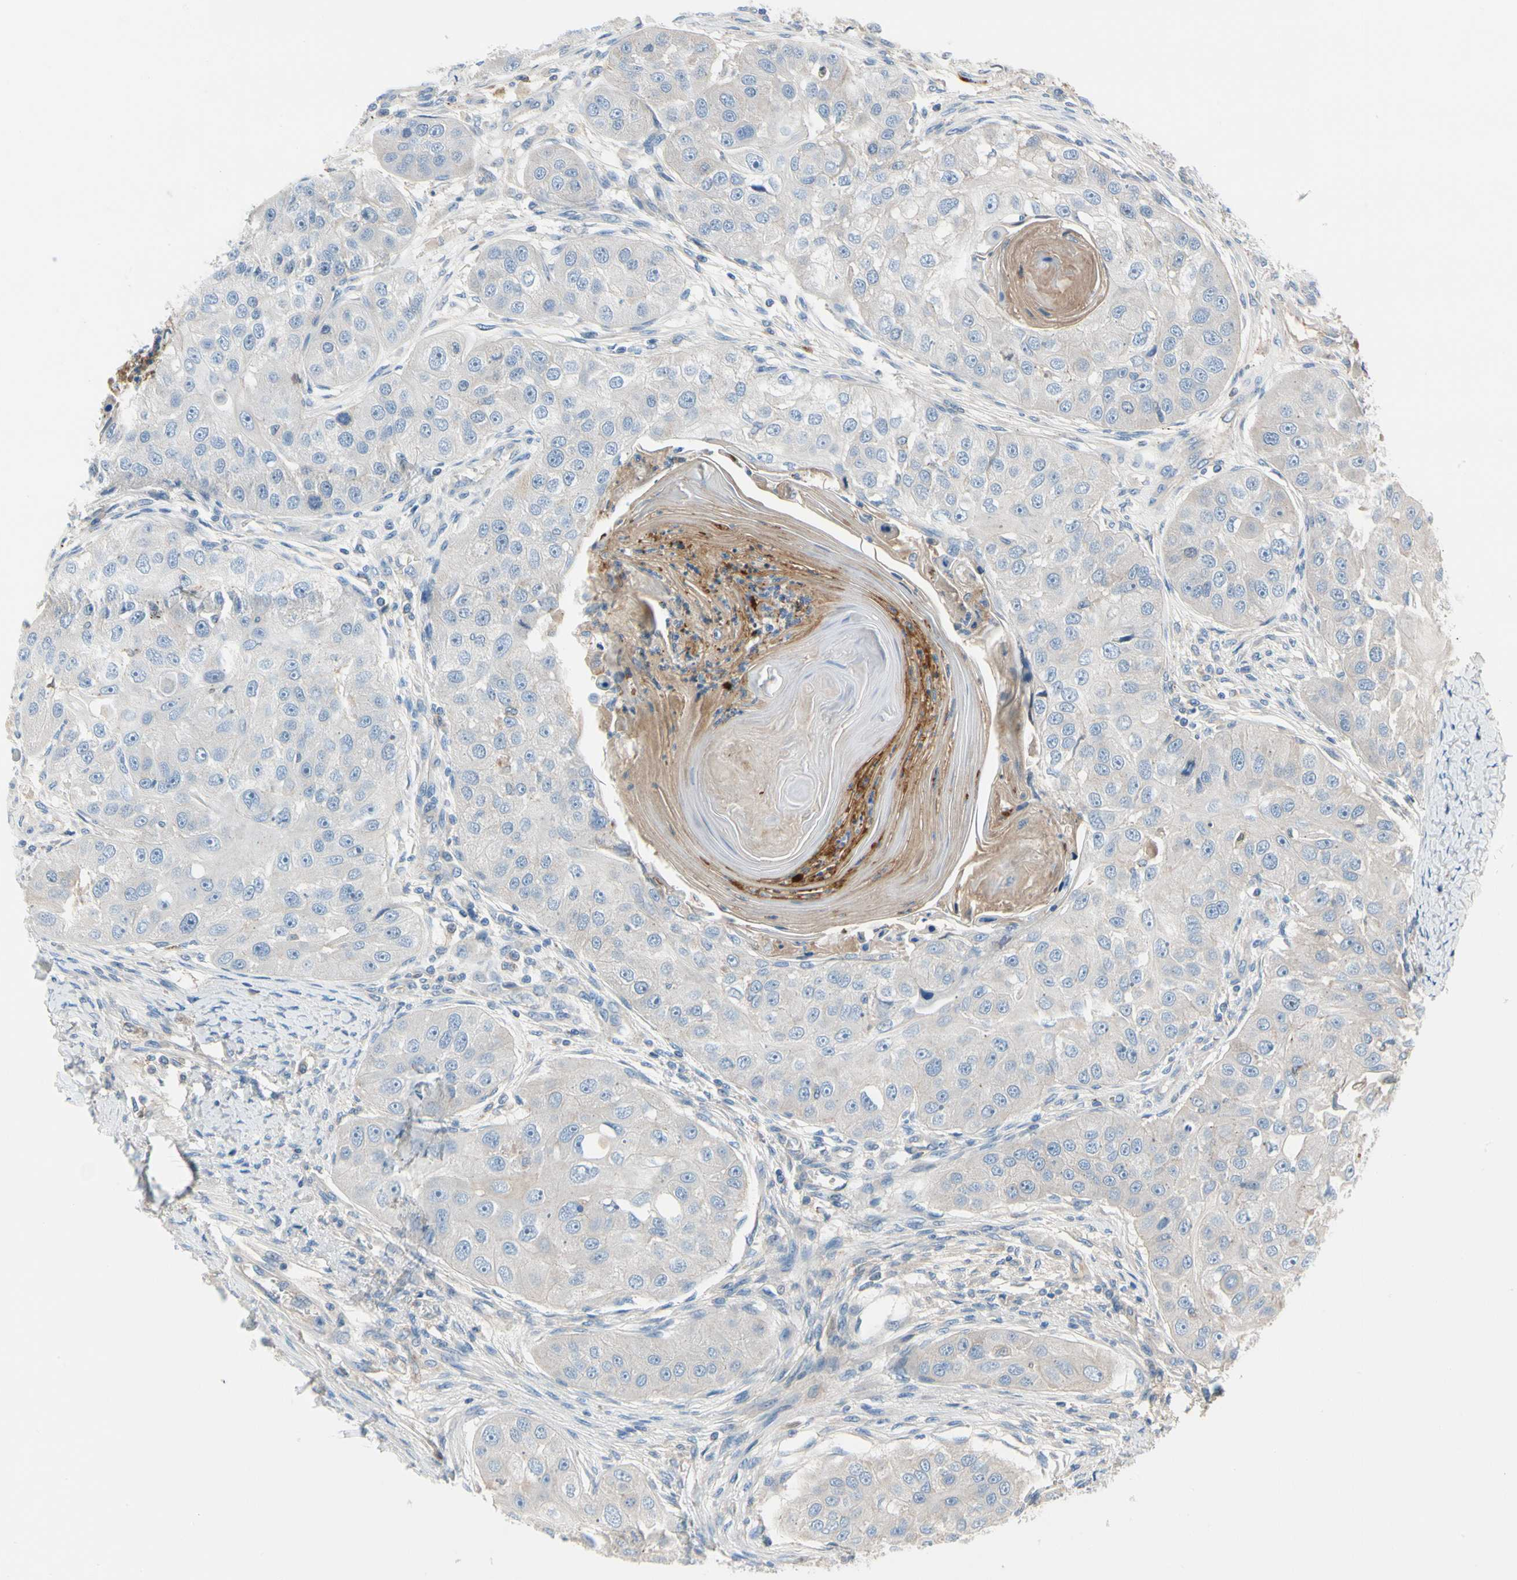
{"staining": {"intensity": "negative", "quantity": "none", "location": "none"}, "tissue": "head and neck cancer", "cell_type": "Tumor cells", "image_type": "cancer", "snomed": [{"axis": "morphology", "description": "Normal tissue, NOS"}, {"axis": "morphology", "description": "Squamous cell carcinoma, NOS"}, {"axis": "topography", "description": "Skeletal muscle"}, {"axis": "topography", "description": "Head-Neck"}], "caption": "Image shows no significant protein positivity in tumor cells of head and neck cancer (squamous cell carcinoma).", "gene": "HJURP", "patient": {"sex": "male", "age": 51}}